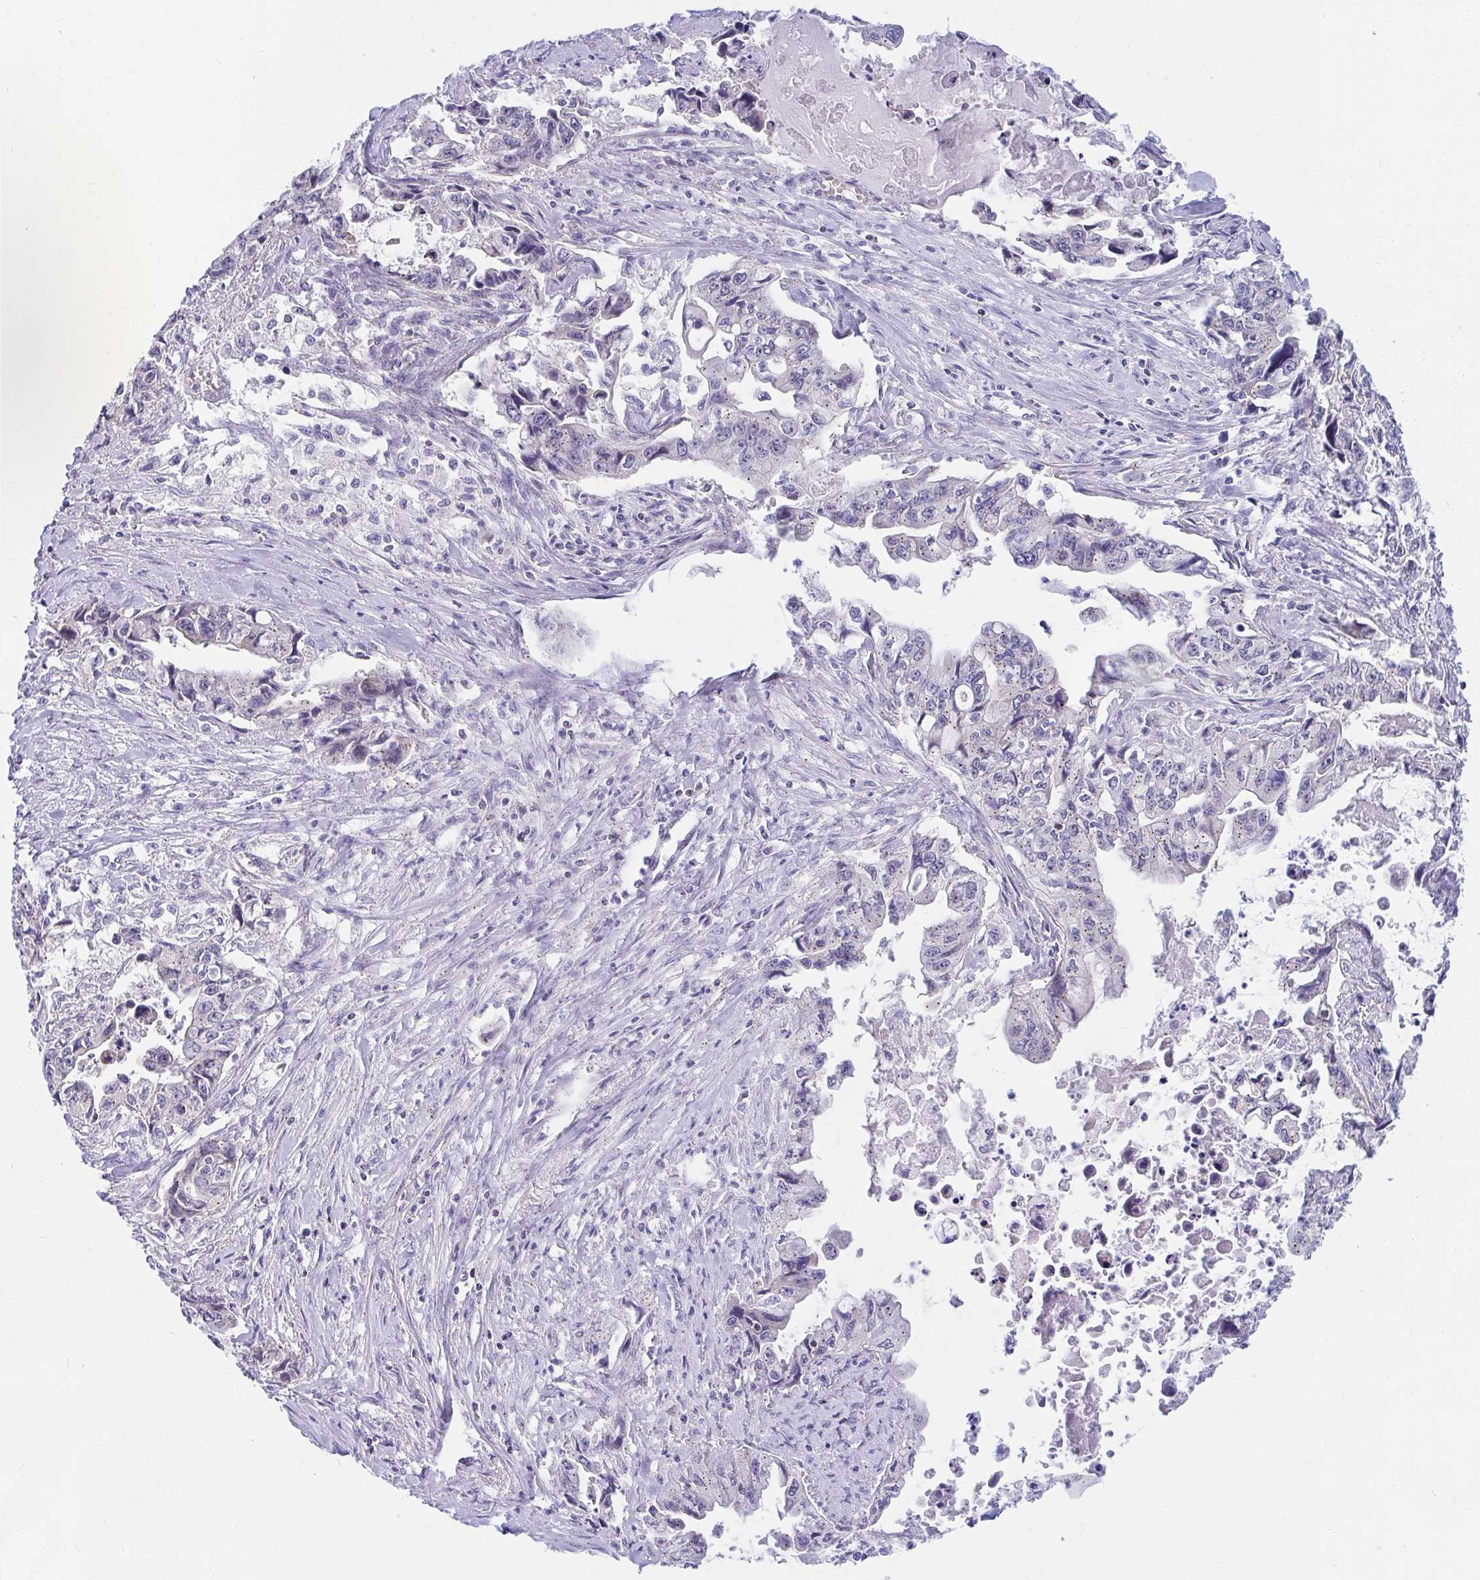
{"staining": {"intensity": "weak", "quantity": "25%-75%", "location": "cytoplasmic/membranous"}, "tissue": "pancreatic cancer", "cell_type": "Tumor cells", "image_type": "cancer", "snomed": [{"axis": "morphology", "description": "Adenocarcinoma, NOS"}, {"axis": "topography", "description": "Pancreas"}], "caption": "This histopathology image exhibits adenocarcinoma (pancreatic) stained with immunohistochemistry (IHC) to label a protein in brown. The cytoplasmic/membranous of tumor cells show weak positivity for the protein. Nuclei are counter-stained blue.", "gene": "RADIL", "patient": {"sex": "male", "age": 66}}